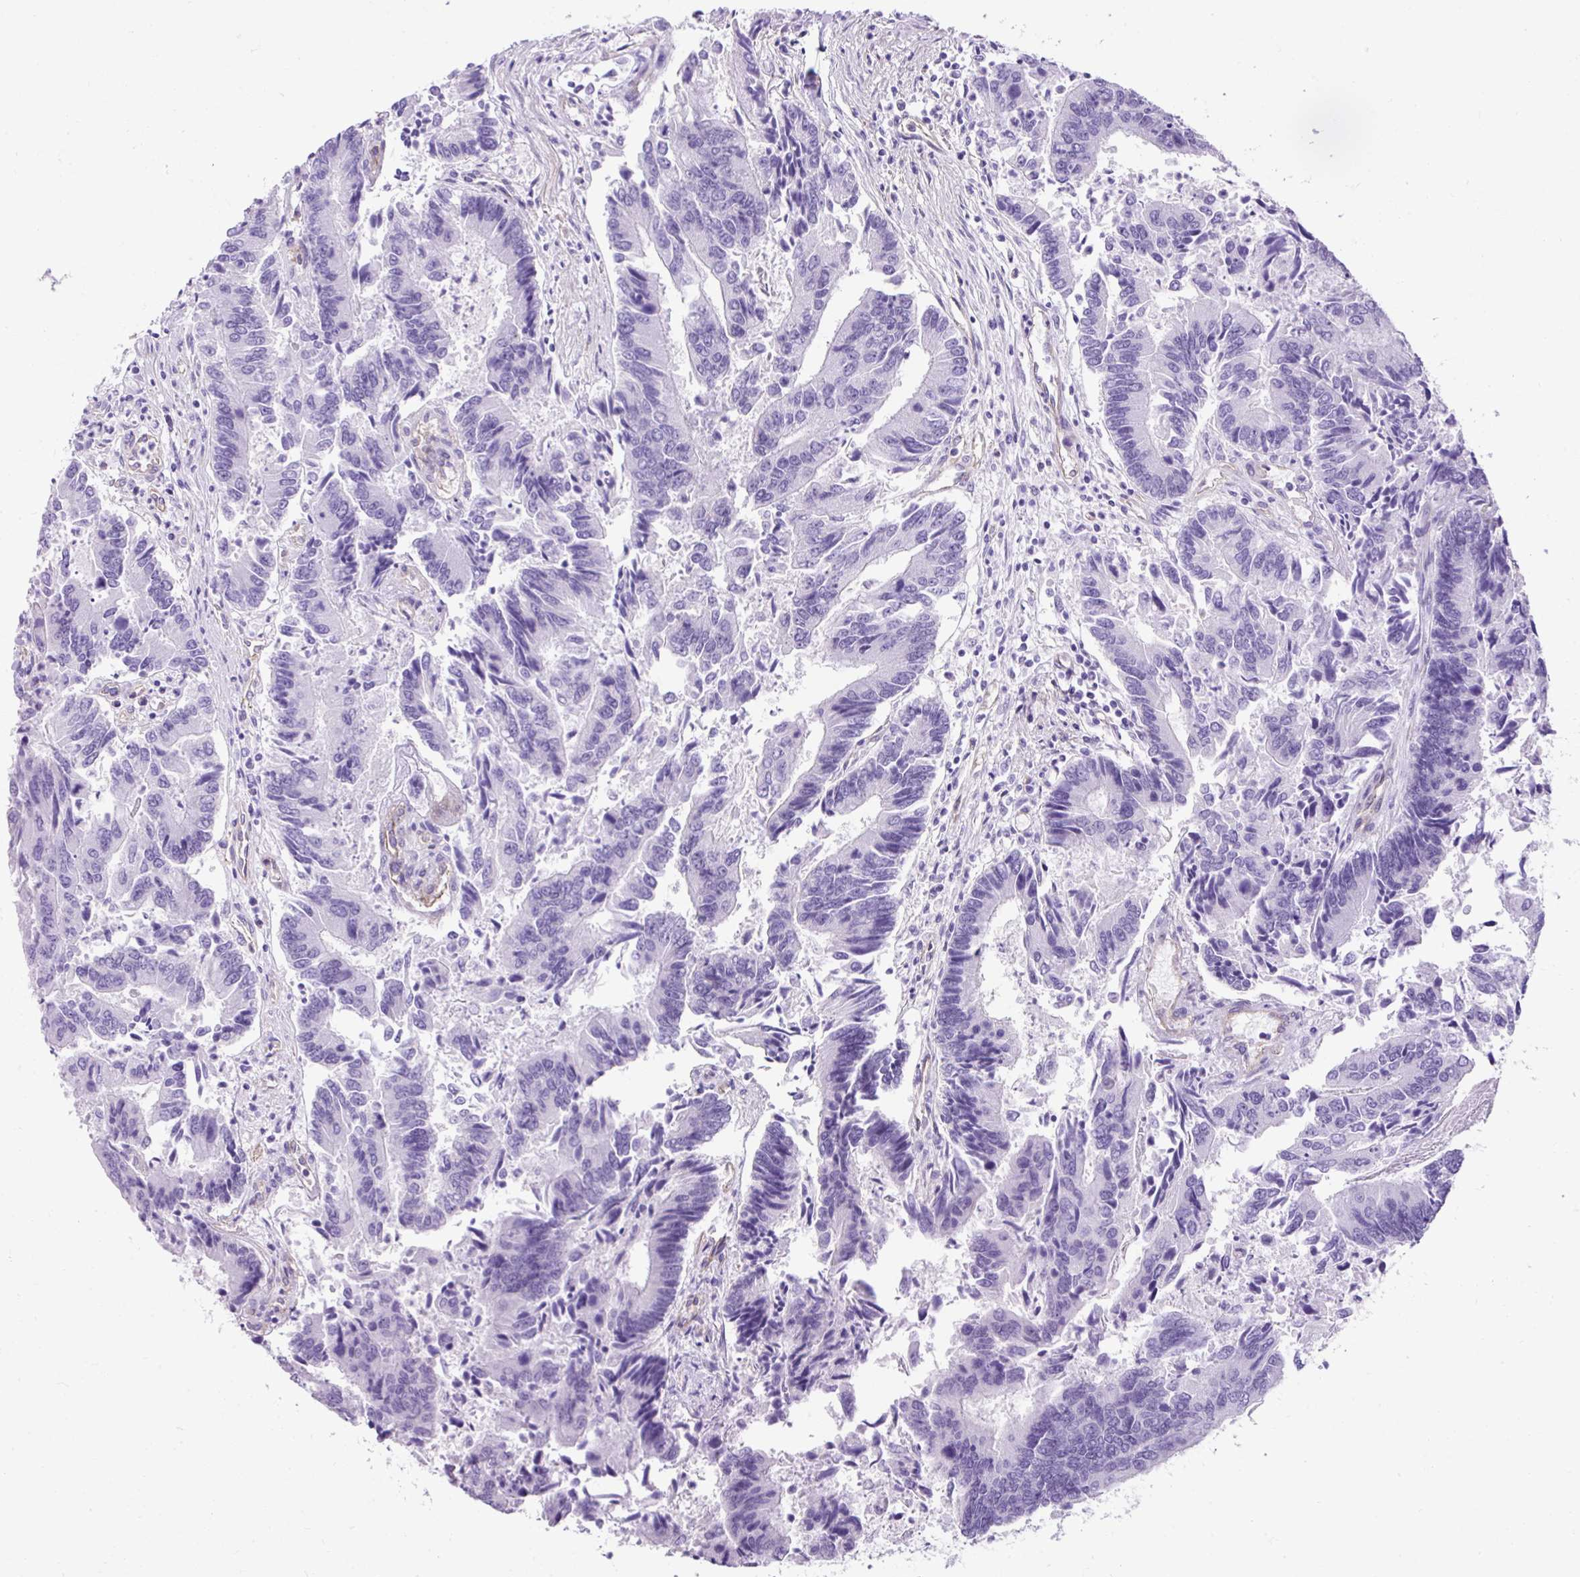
{"staining": {"intensity": "negative", "quantity": "none", "location": "none"}, "tissue": "colorectal cancer", "cell_type": "Tumor cells", "image_type": "cancer", "snomed": [{"axis": "morphology", "description": "Adenocarcinoma, NOS"}, {"axis": "topography", "description": "Colon"}], "caption": "Immunohistochemistry micrograph of colorectal cancer (adenocarcinoma) stained for a protein (brown), which reveals no positivity in tumor cells.", "gene": "KRT12", "patient": {"sex": "female", "age": 67}}